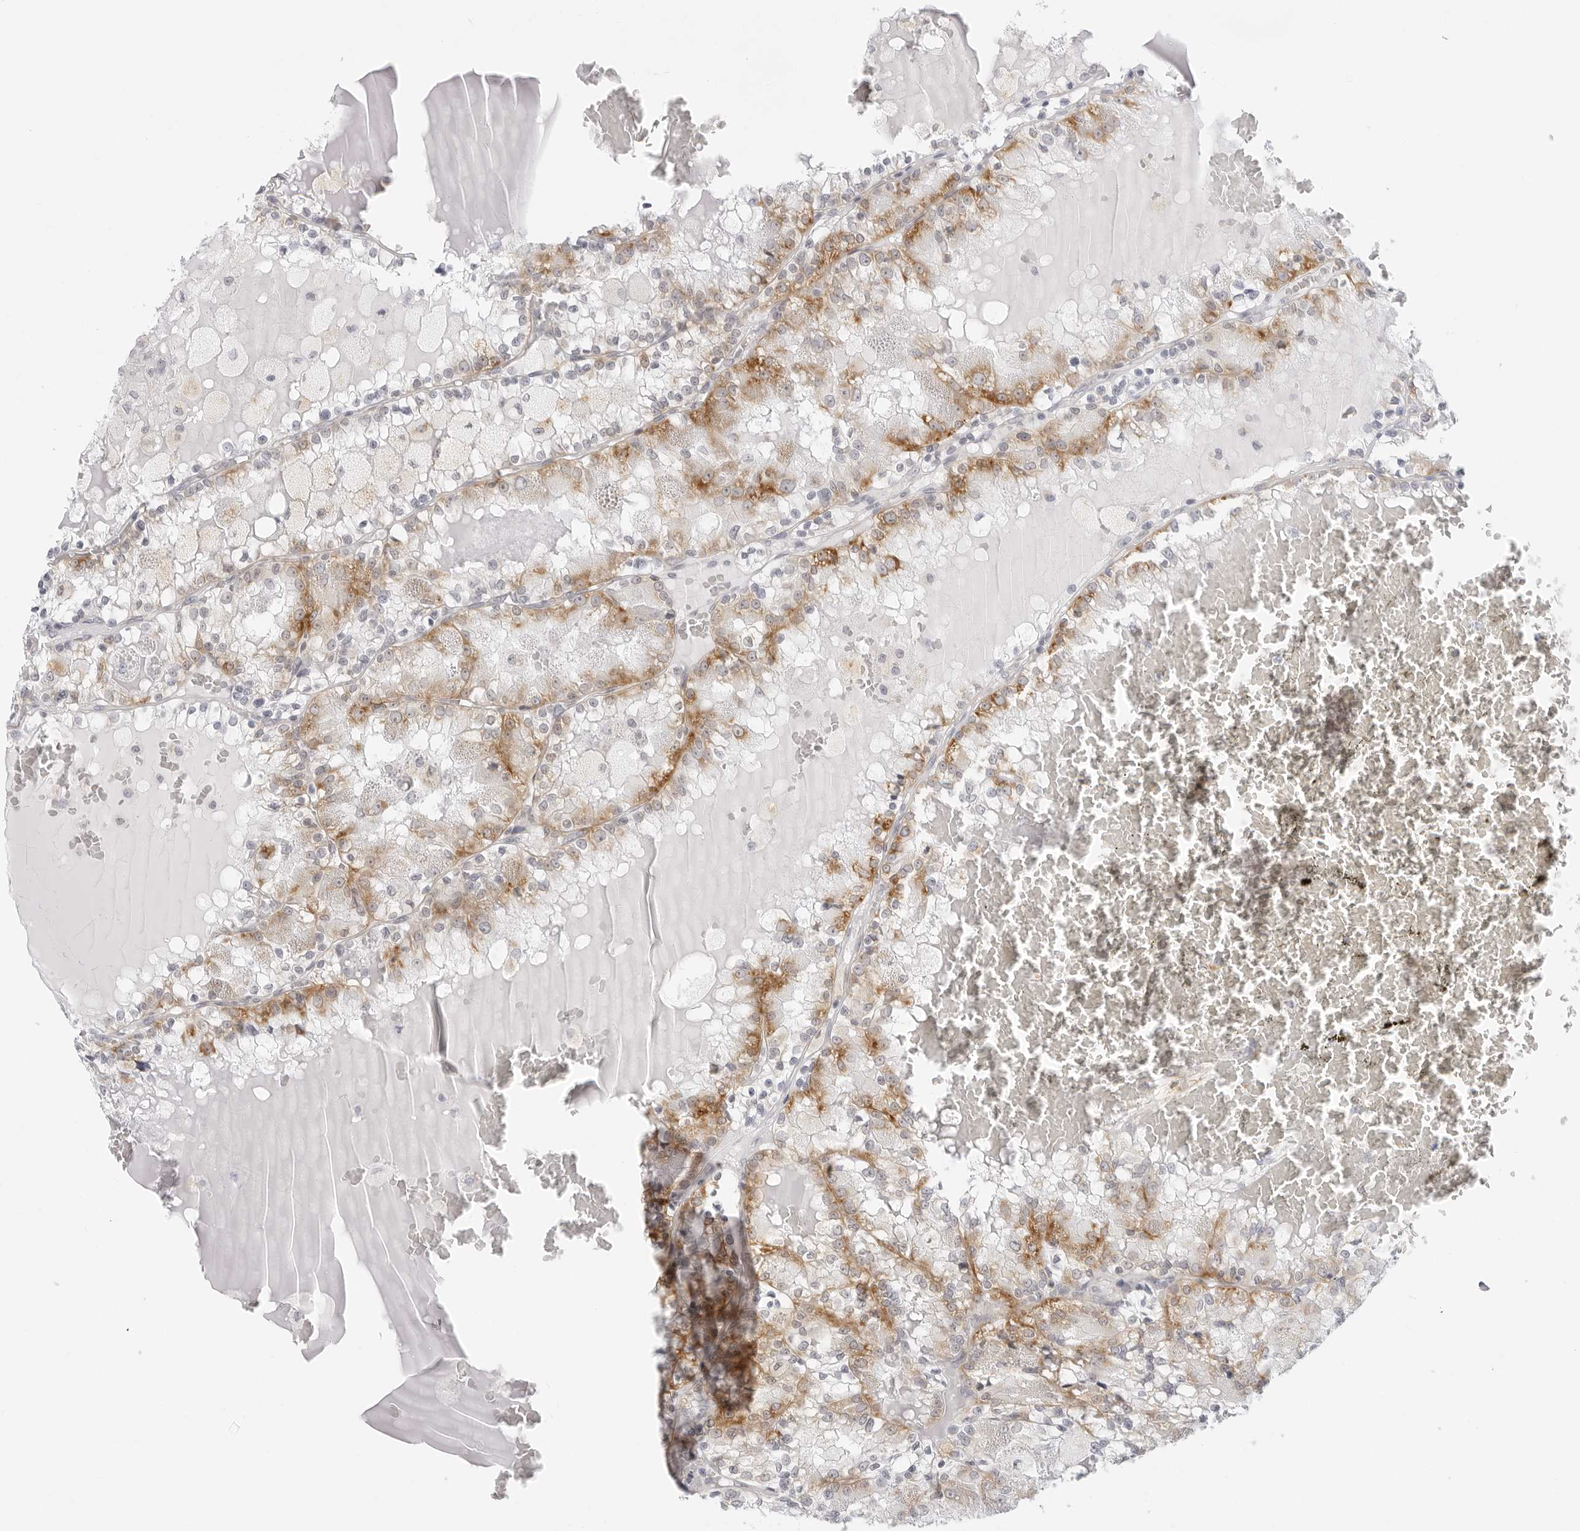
{"staining": {"intensity": "moderate", "quantity": ">75%", "location": "cytoplasmic/membranous"}, "tissue": "renal cancer", "cell_type": "Tumor cells", "image_type": "cancer", "snomed": [{"axis": "morphology", "description": "Adenocarcinoma, NOS"}, {"axis": "topography", "description": "Kidney"}], "caption": "Immunohistochemistry photomicrograph of renal cancer stained for a protein (brown), which shows medium levels of moderate cytoplasmic/membranous staining in about >75% of tumor cells.", "gene": "CIART", "patient": {"sex": "female", "age": 56}}